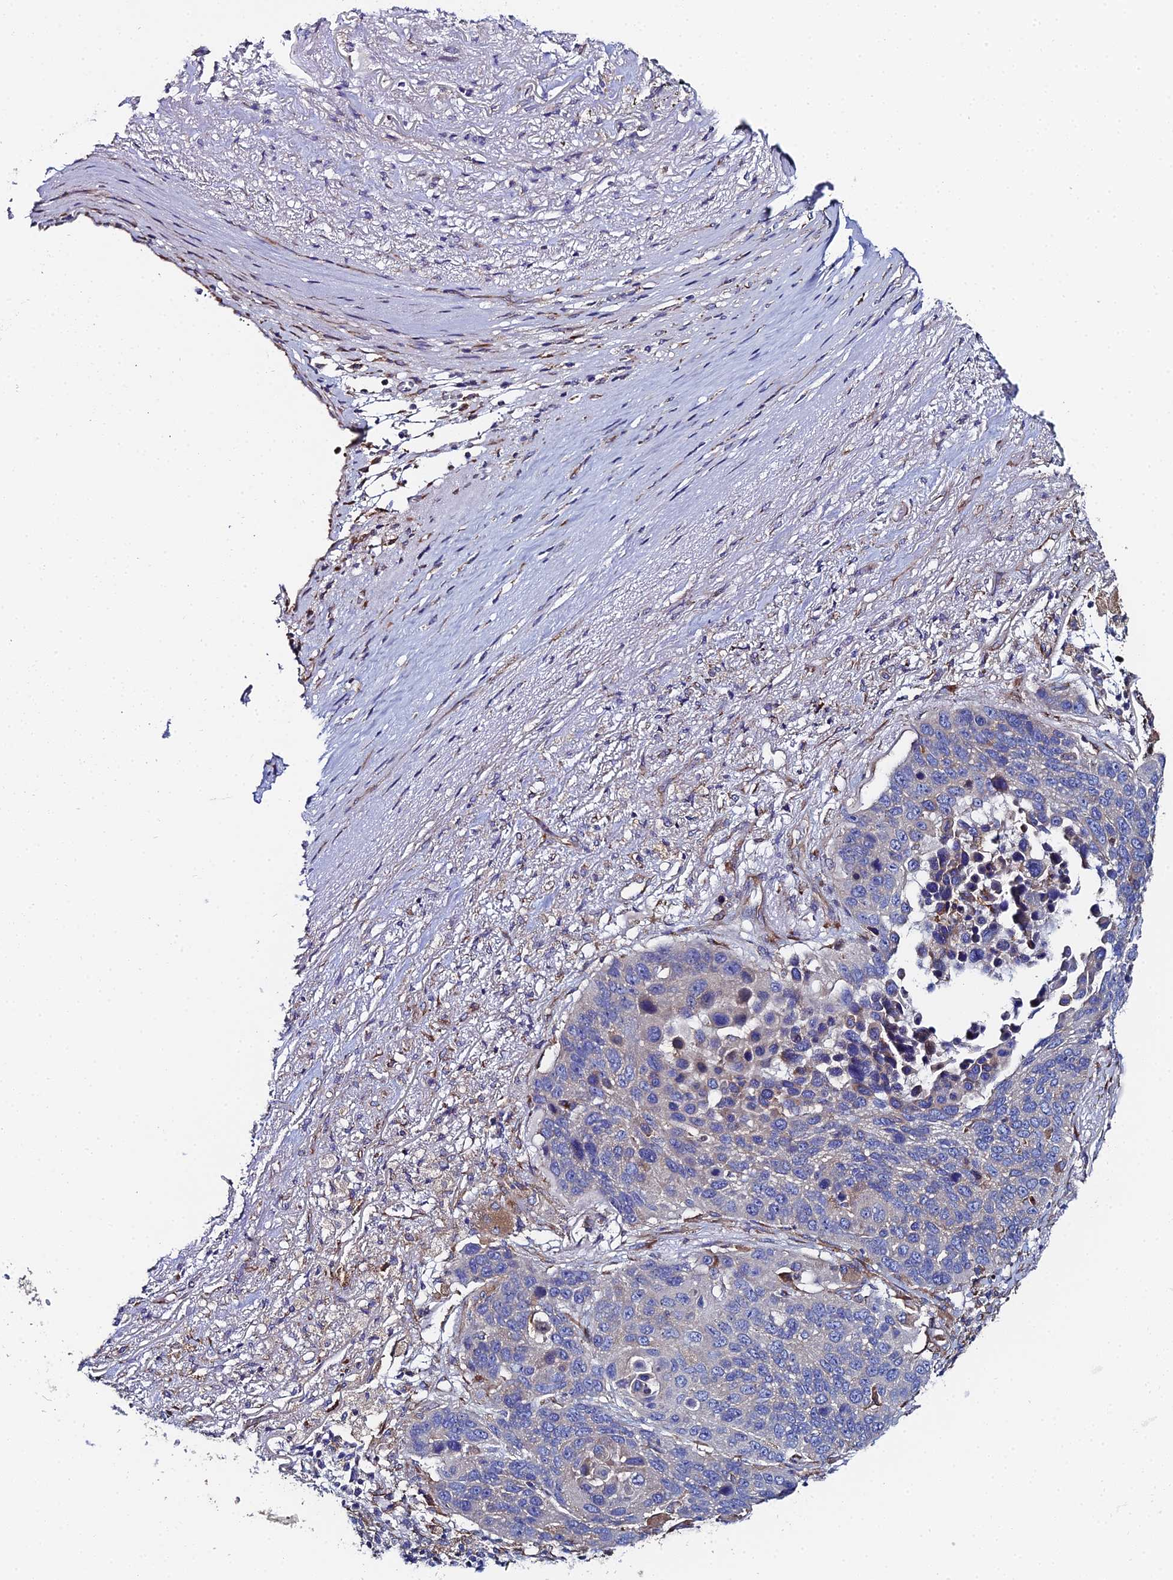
{"staining": {"intensity": "negative", "quantity": "none", "location": "none"}, "tissue": "lung cancer", "cell_type": "Tumor cells", "image_type": "cancer", "snomed": [{"axis": "morphology", "description": "Normal tissue, NOS"}, {"axis": "morphology", "description": "Squamous cell carcinoma, NOS"}, {"axis": "topography", "description": "Lymph node"}, {"axis": "topography", "description": "Lung"}], "caption": "Photomicrograph shows no protein positivity in tumor cells of lung cancer (squamous cell carcinoma) tissue. Brightfield microscopy of immunohistochemistry stained with DAB (3,3'-diaminobenzidine) (brown) and hematoxylin (blue), captured at high magnification.", "gene": "CLCN3", "patient": {"sex": "male", "age": 66}}